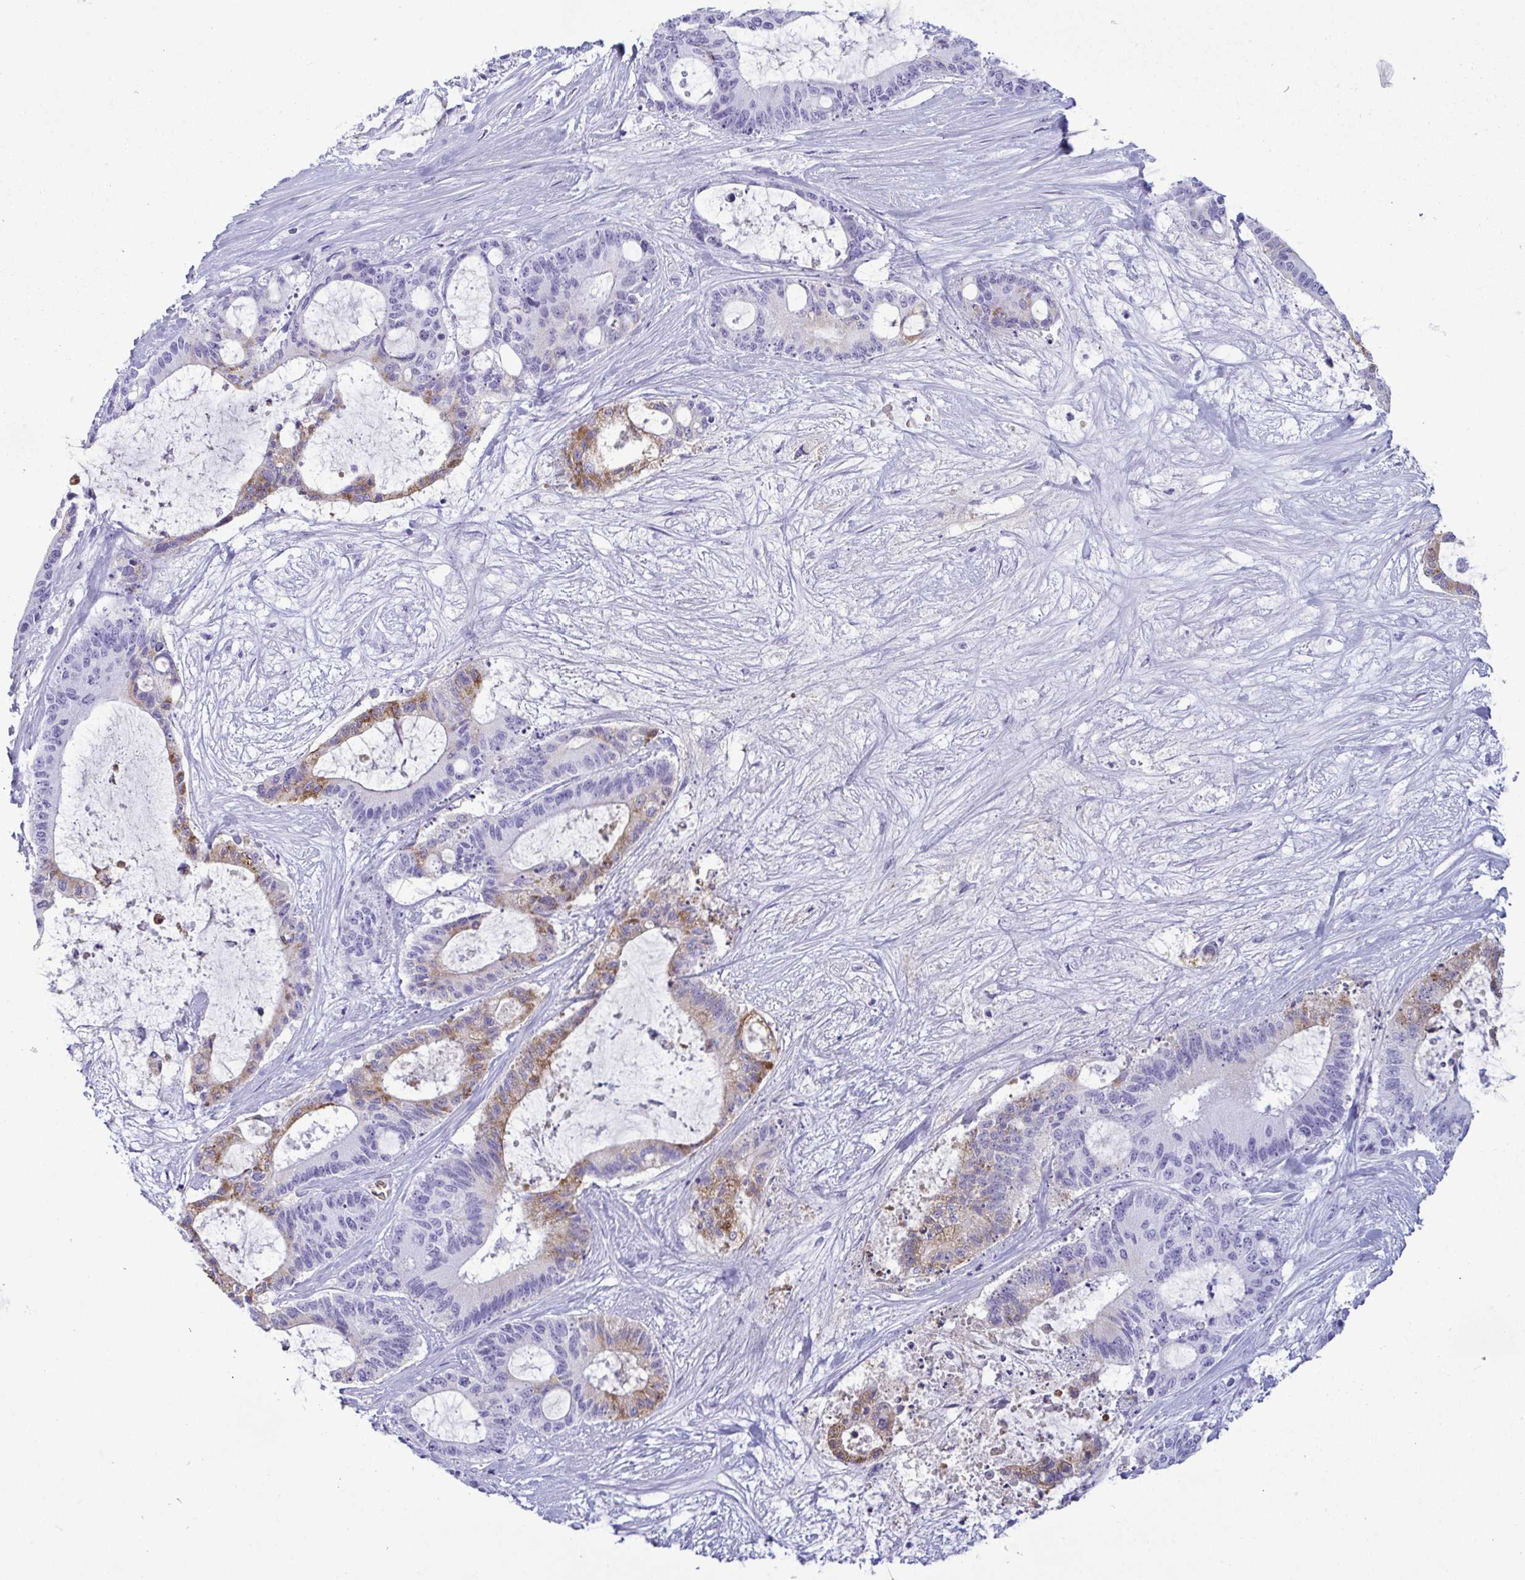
{"staining": {"intensity": "weak", "quantity": "<25%", "location": "cytoplasmic/membranous"}, "tissue": "liver cancer", "cell_type": "Tumor cells", "image_type": "cancer", "snomed": [{"axis": "morphology", "description": "Normal tissue, NOS"}, {"axis": "morphology", "description": "Cholangiocarcinoma"}, {"axis": "topography", "description": "Liver"}, {"axis": "topography", "description": "Peripheral nerve tissue"}], "caption": "Micrograph shows no protein expression in tumor cells of liver cholangiocarcinoma tissue.", "gene": "SLC2A1", "patient": {"sex": "female", "age": 73}}